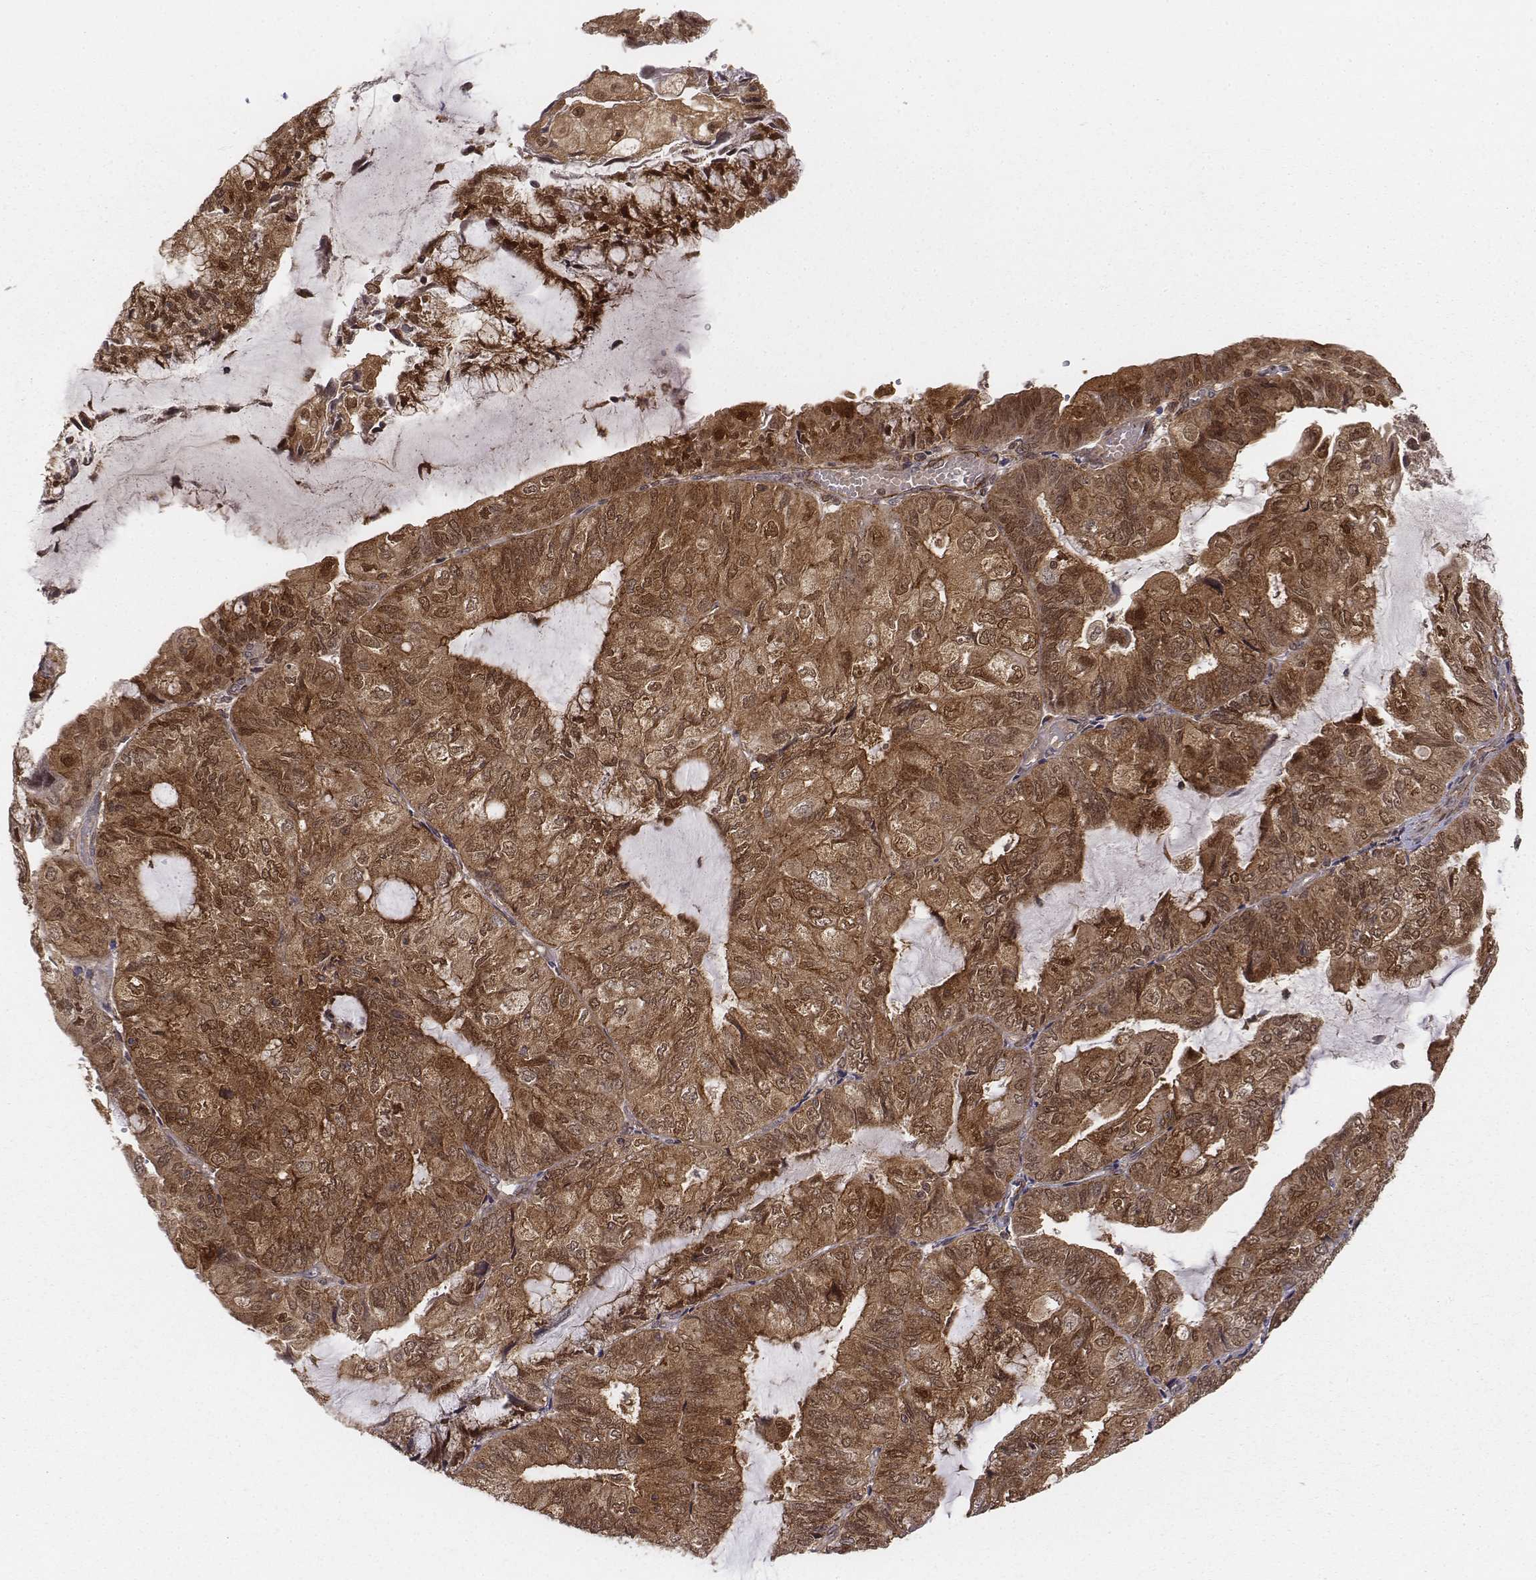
{"staining": {"intensity": "moderate", "quantity": ">75%", "location": "cytoplasmic/membranous,nuclear"}, "tissue": "endometrial cancer", "cell_type": "Tumor cells", "image_type": "cancer", "snomed": [{"axis": "morphology", "description": "Adenocarcinoma, NOS"}, {"axis": "topography", "description": "Endometrium"}], "caption": "The immunohistochemical stain shows moderate cytoplasmic/membranous and nuclear positivity in tumor cells of endometrial cancer (adenocarcinoma) tissue.", "gene": "ZFYVE19", "patient": {"sex": "female", "age": 81}}